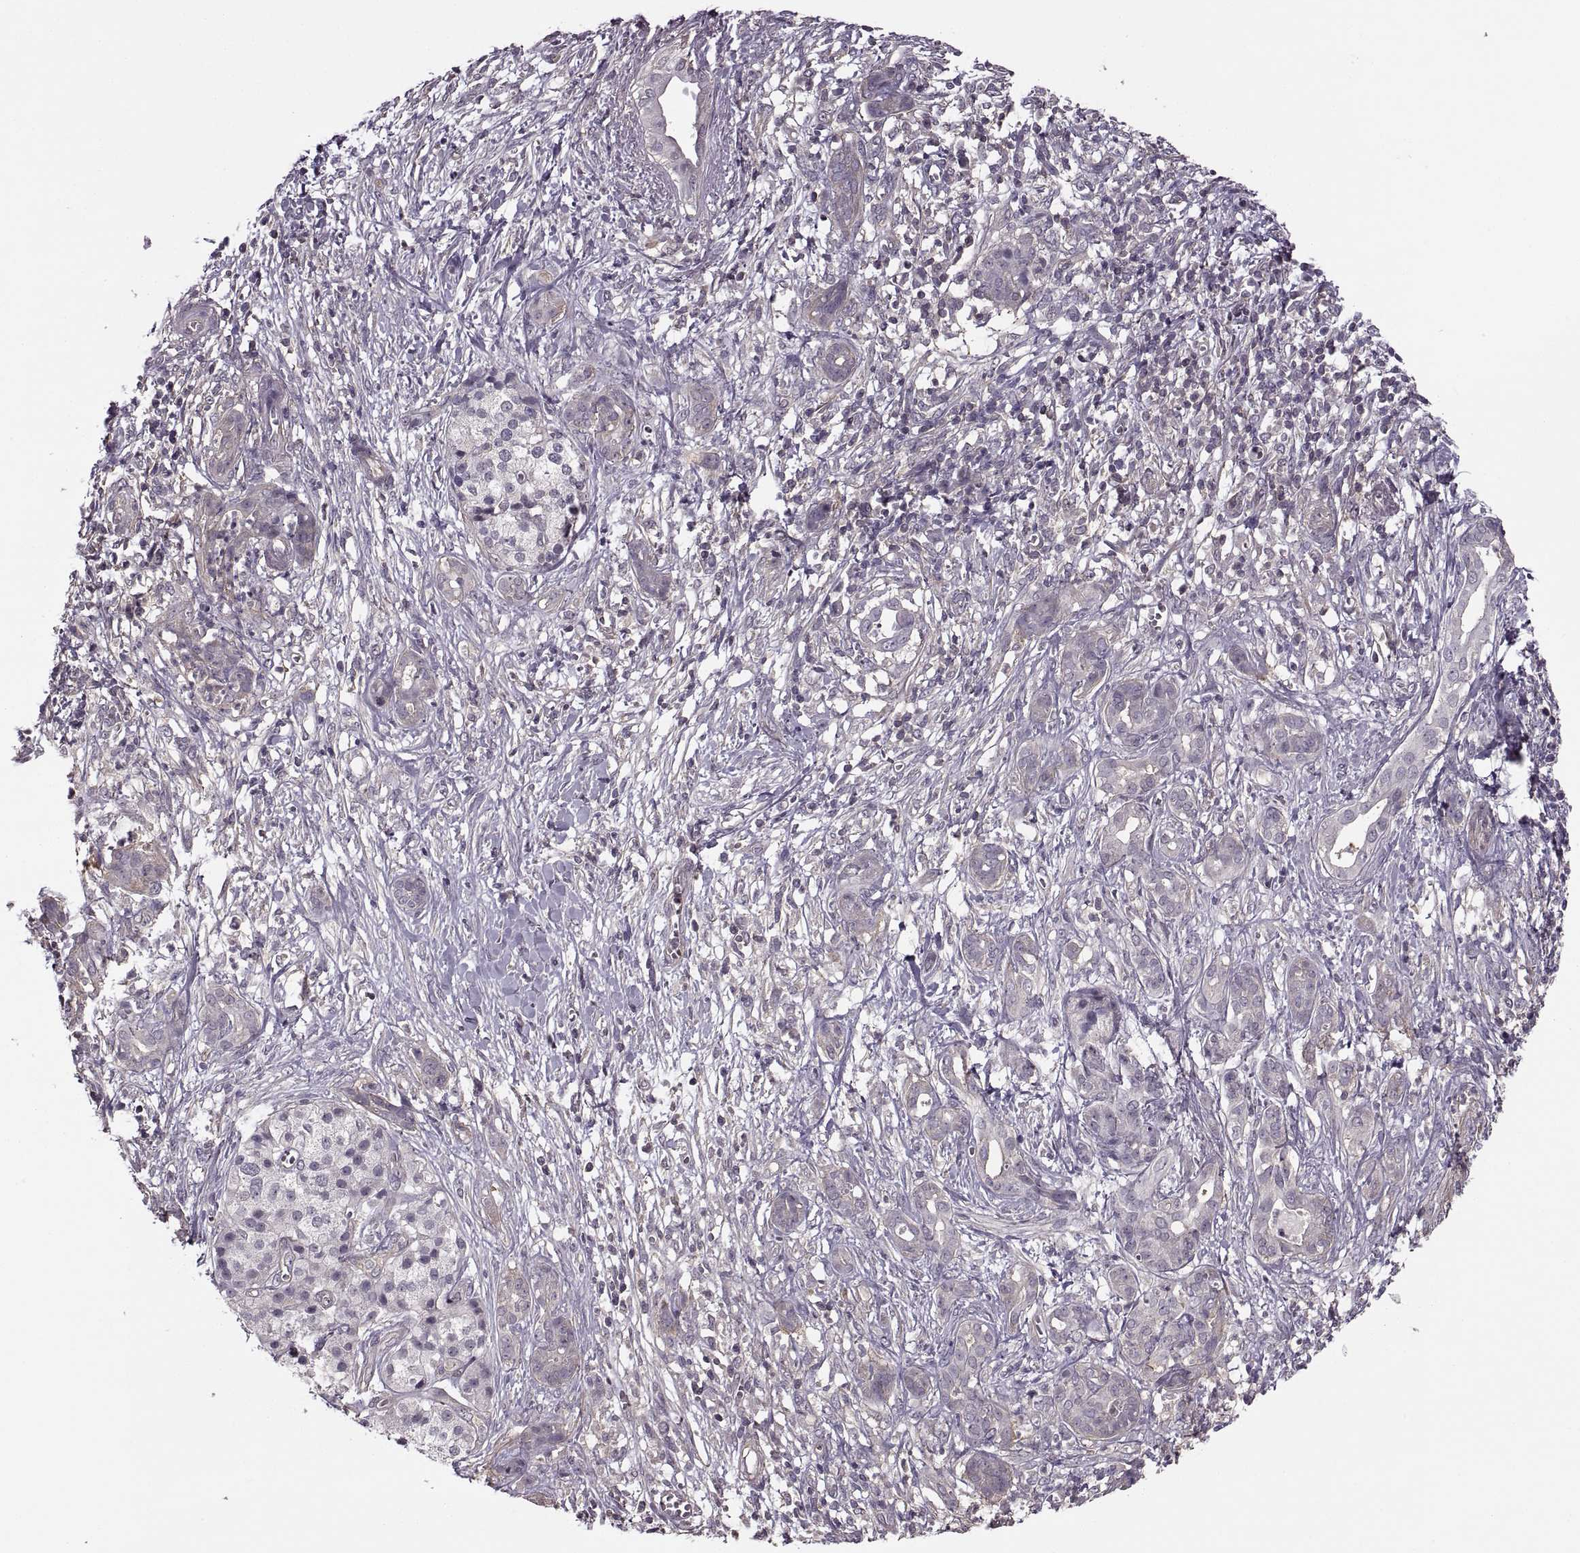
{"staining": {"intensity": "negative", "quantity": "none", "location": "none"}, "tissue": "pancreatic cancer", "cell_type": "Tumor cells", "image_type": "cancer", "snomed": [{"axis": "morphology", "description": "Adenocarcinoma, NOS"}, {"axis": "topography", "description": "Pancreas"}], "caption": "Tumor cells show no significant positivity in pancreatic cancer (adenocarcinoma). The staining is performed using DAB brown chromogen with nuclei counter-stained in using hematoxylin.", "gene": "LUZP2", "patient": {"sex": "male", "age": 61}}